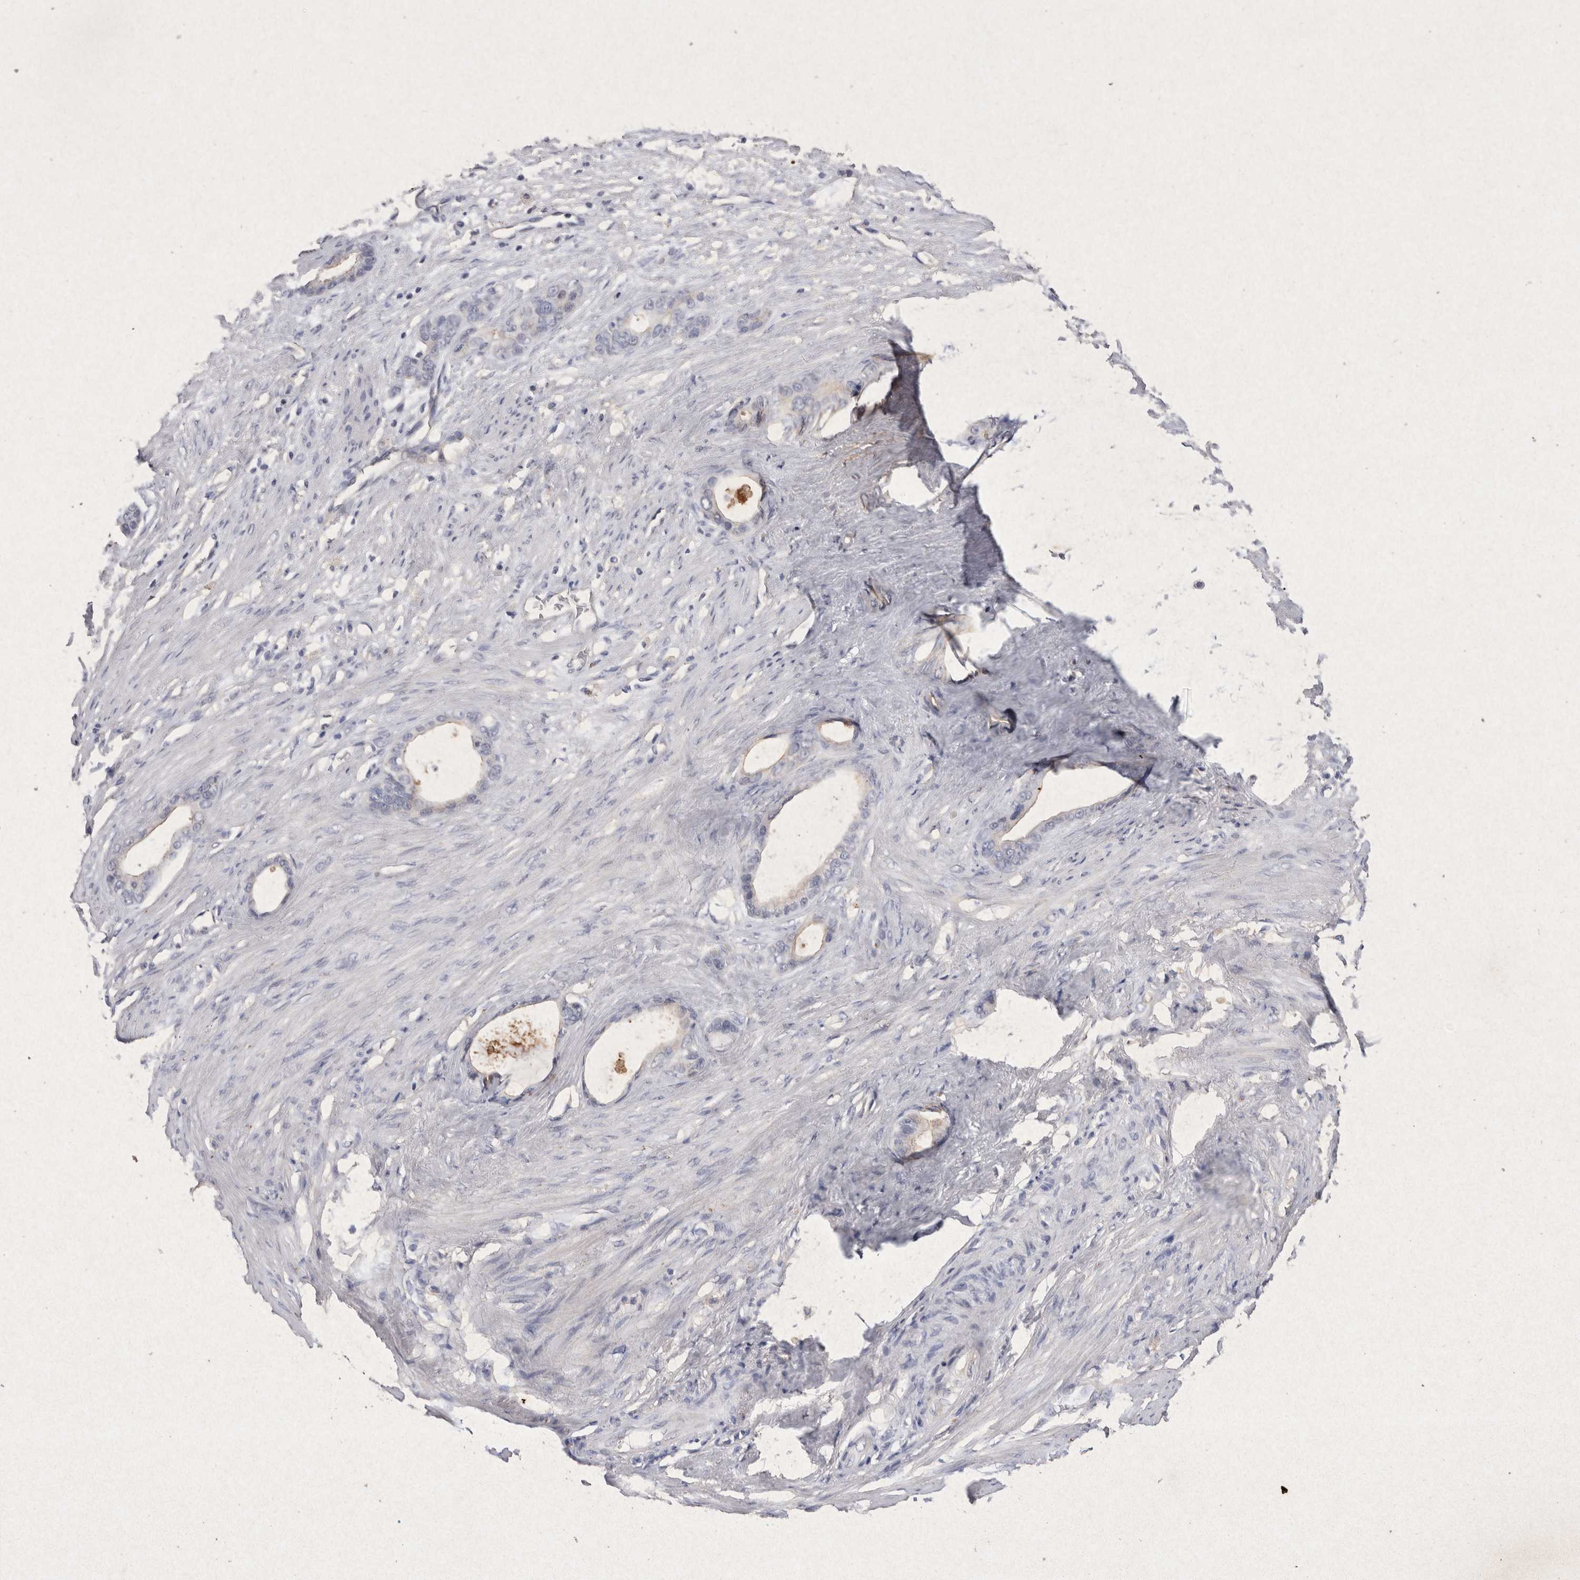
{"staining": {"intensity": "negative", "quantity": "none", "location": "none"}, "tissue": "stomach cancer", "cell_type": "Tumor cells", "image_type": "cancer", "snomed": [{"axis": "morphology", "description": "Adenocarcinoma, NOS"}, {"axis": "topography", "description": "Stomach"}], "caption": "Image shows no significant protein expression in tumor cells of stomach cancer.", "gene": "RASSF3", "patient": {"sex": "female", "age": 75}}